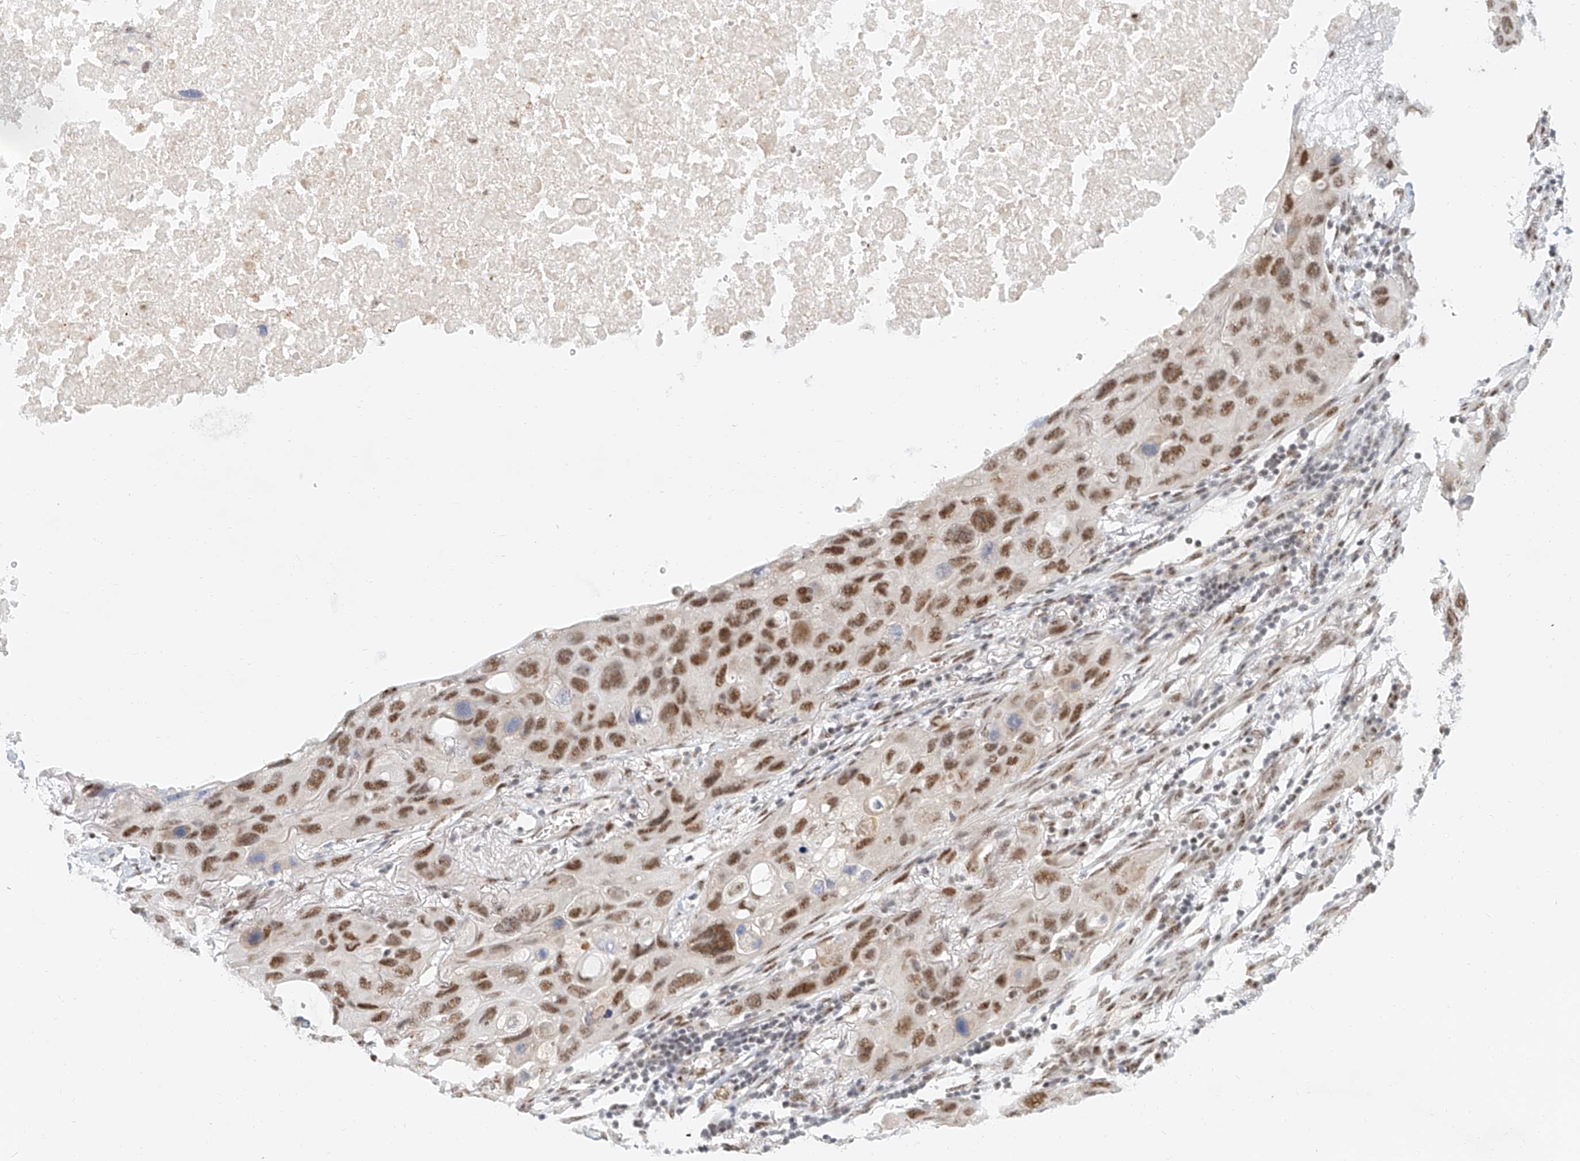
{"staining": {"intensity": "moderate", "quantity": ">75%", "location": "nuclear"}, "tissue": "lung cancer", "cell_type": "Tumor cells", "image_type": "cancer", "snomed": [{"axis": "morphology", "description": "Squamous cell carcinoma, NOS"}, {"axis": "topography", "description": "Lung"}], "caption": "Immunohistochemical staining of human lung squamous cell carcinoma shows moderate nuclear protein positivity in approximately >75% of tumor cells. Nuclei are stained in blue.", "gene": "CXorf58", "patient": {"sex": "female", "age": 73}}